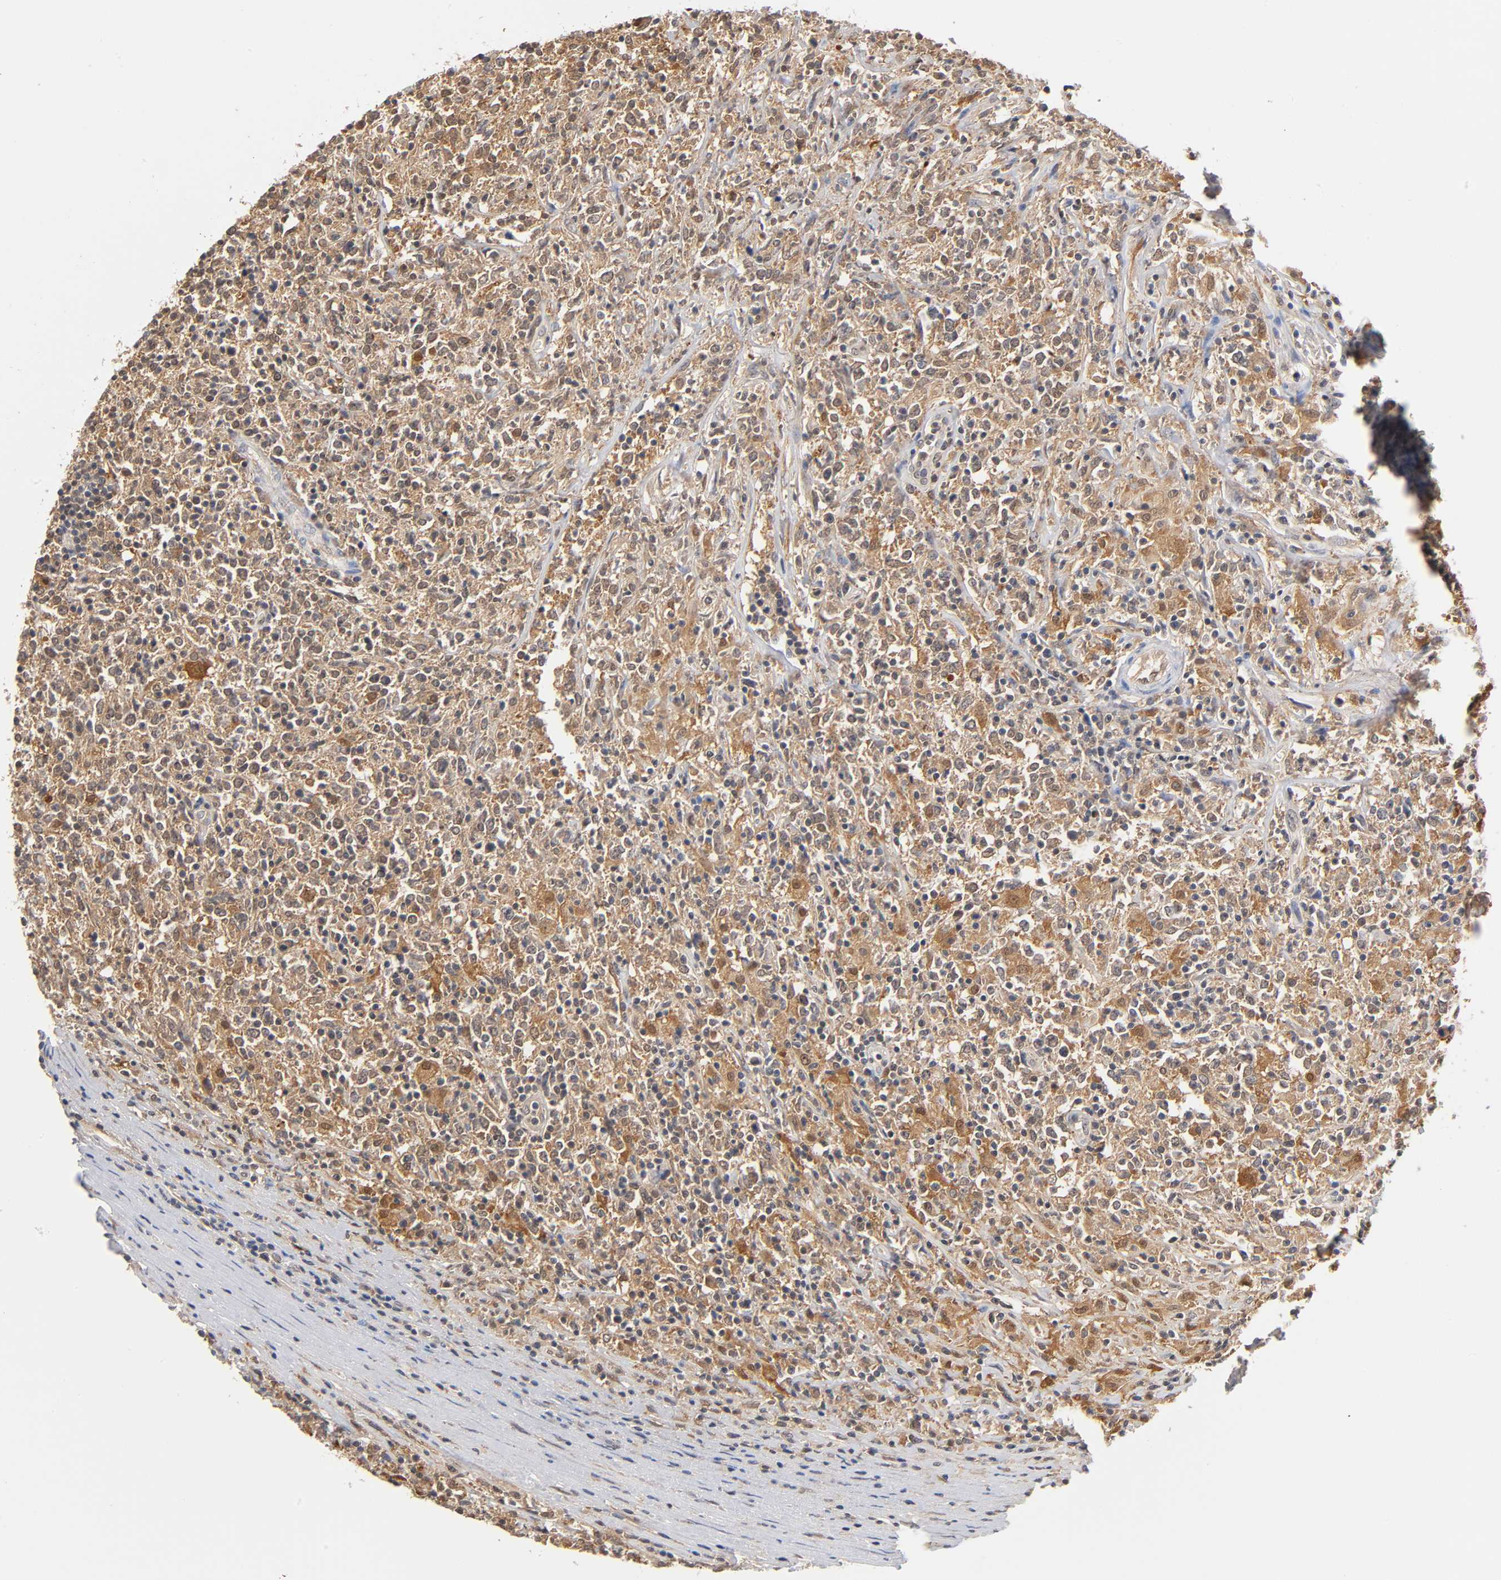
{"staining": {"intensity": "strong", "quantity": ">75%", "location": "cytoplasmic/membranous"}, "tissue": "lymphoma", "cell_type": "Tumor cells", "image_type": "cancer", "snomed": [{"axis": "morphology", "description": "Malignant lymphoma, non-Hodgkin's type, High grade"}, {"axis": "topography", "description": "Lymph node"}], "caption": "Immunohistochemistry (IHC) micrograph of high-grade malignant lymphoma, non-Hodgkin's type stained for a protein (brown), which exhibits high levels of strong cytoplasmic/membranous expression in about >75% of tumor cells.", "gene": "DFFB", "patient": {"sex": "female", "age": 84}}